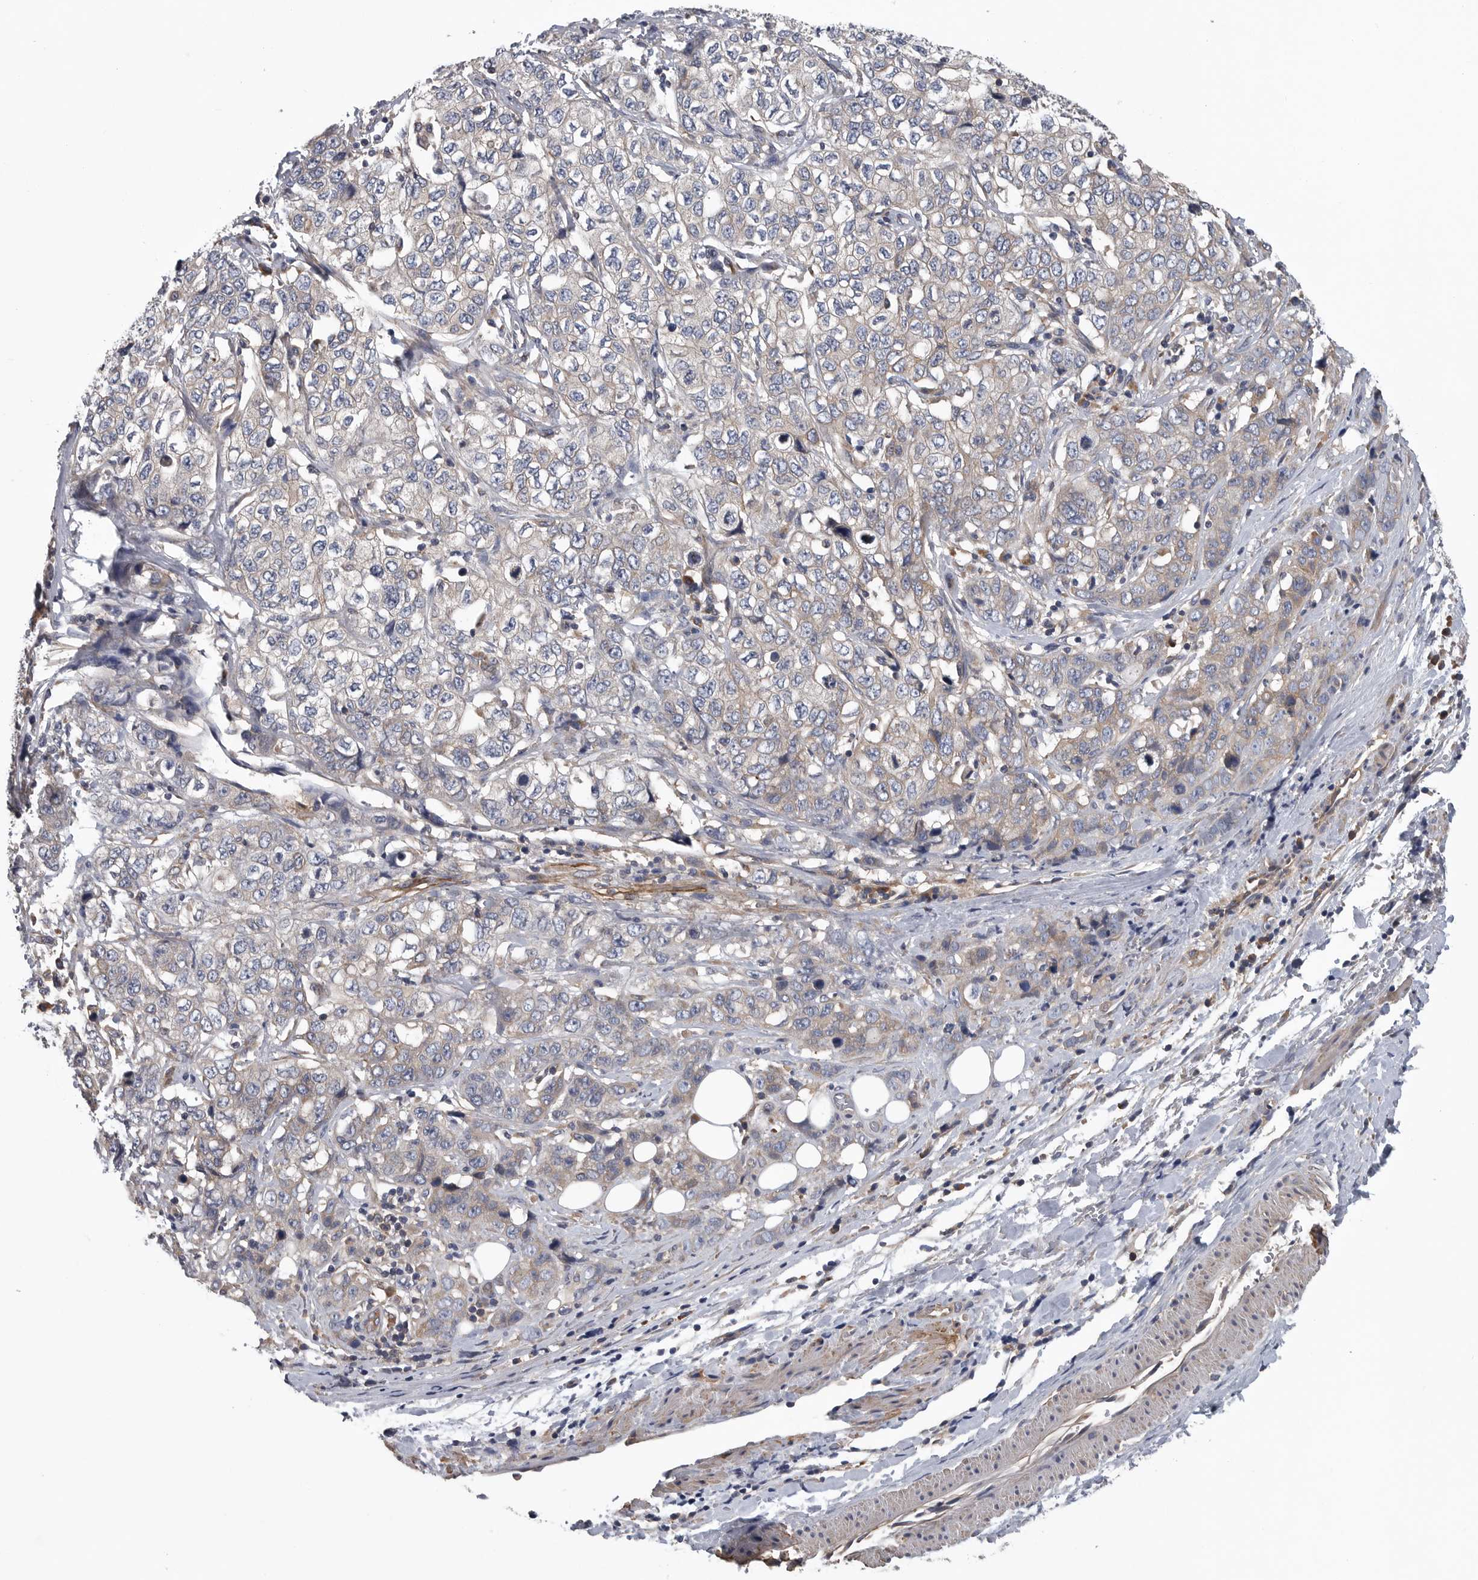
{"staining": {"intensity": "negative", "quantity": "none", "location": "none"}, "tissue": "stomach cancer", "cell_type": "Tumor cells", "image_type": "cancer", "snomed": [{"axis": "morphology", "description": "Adenocarcinoma, NOS"}, {"axis": "topography", "description": "Stomach"}], "caption": "This is an immunohistochemistry micrograph of human adenocarcinoma (stomach). There is no positivity in tumor cells.", "gene": "OXR1", "patient": {"sex": "male", "age": 48}}